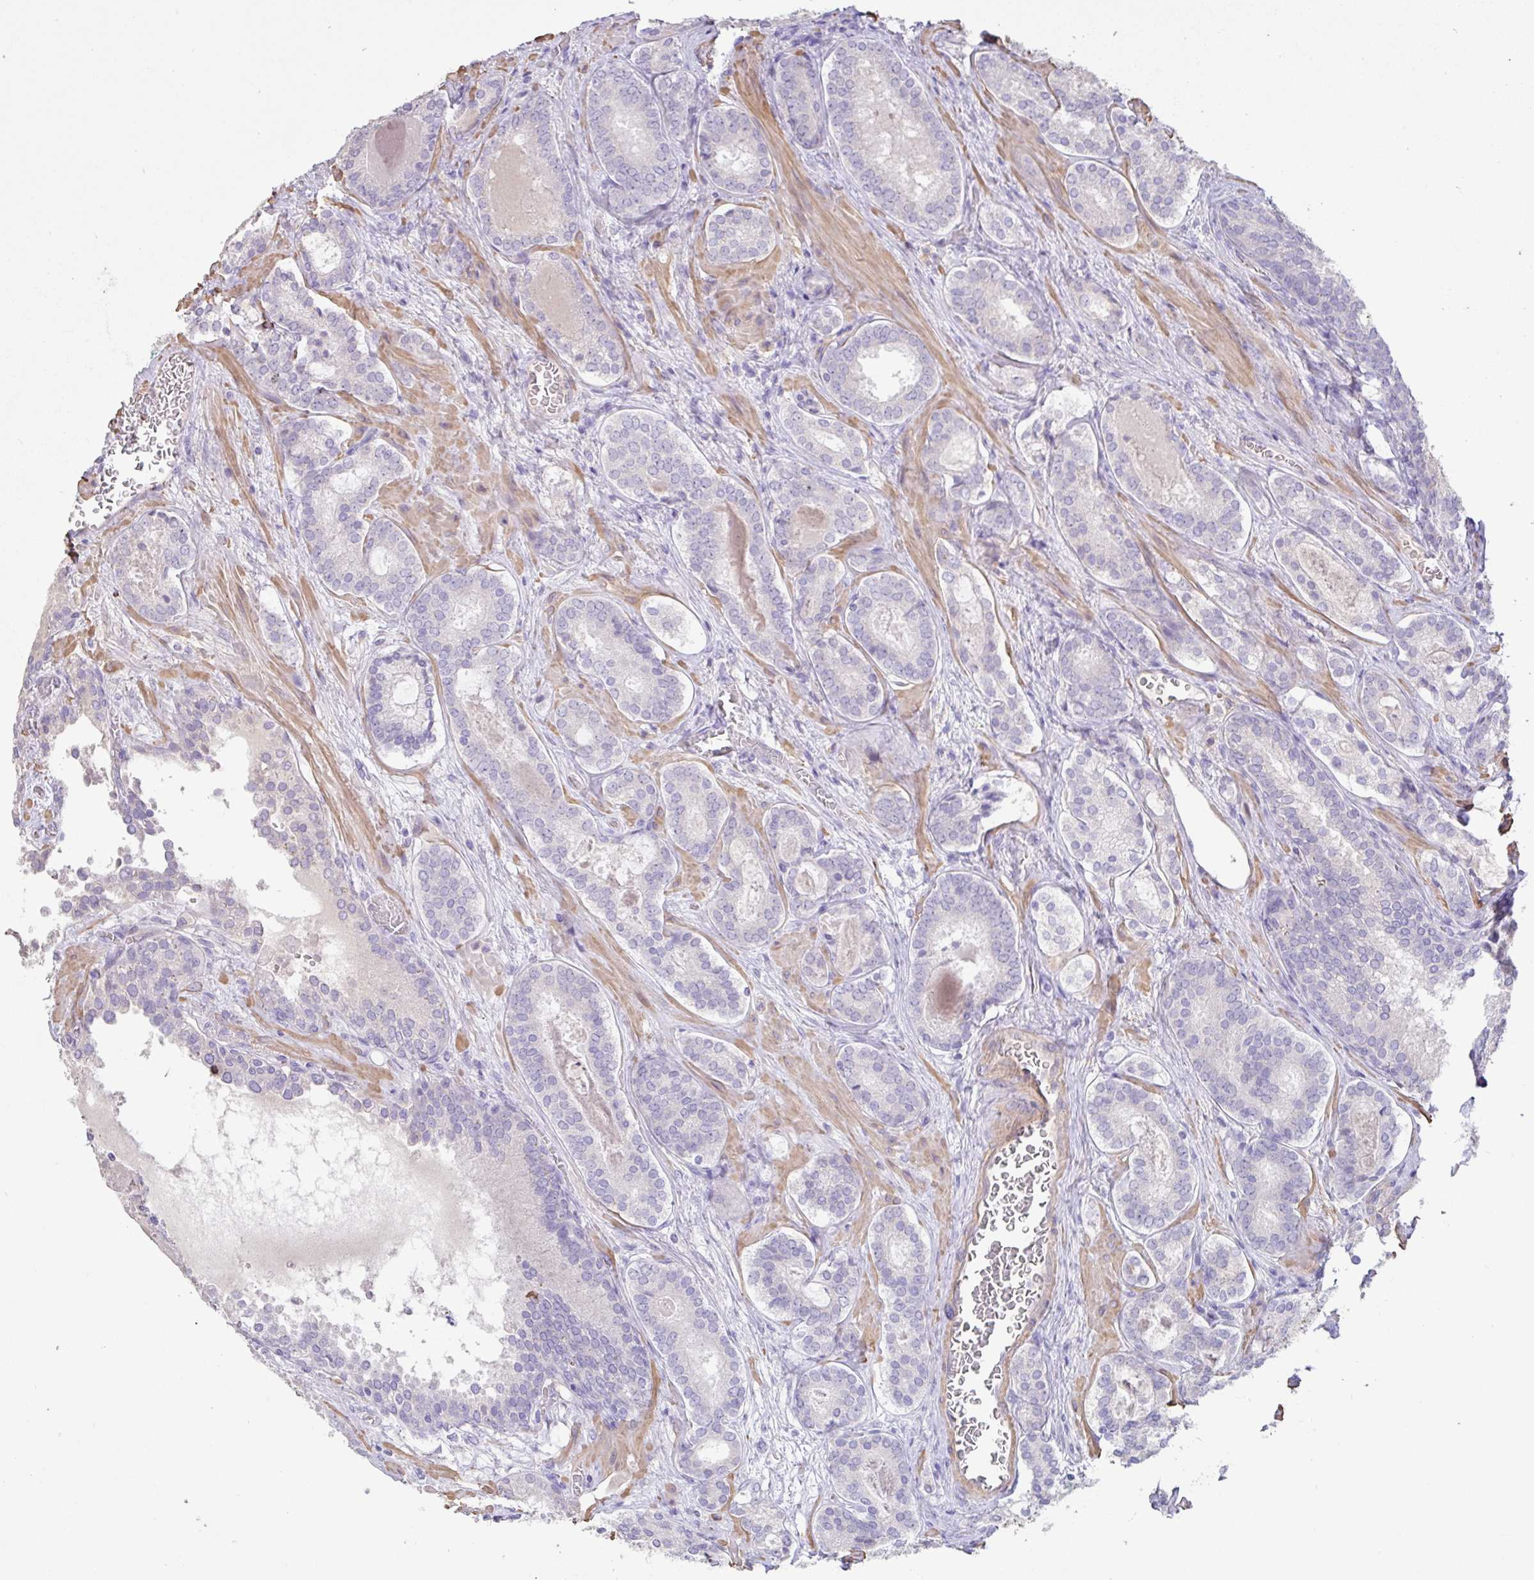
{"staining": {"intensity": "negative", "quantity": "none", "location": "none"}, "tissue": "prostate cancer", "cell_type": "Tumor cells", "image_type": "cancer", "snomed": [{"axis": "morphology", "description": "Adenocarcinoma, Low grade"}, {"axis": "topography", "description": "Prostate"}], "caption": "This is an immunohistochemistry (IHC) histopathology image of low-grade adenocarcinoma (prostate). There is no staining in tumor cells.", "gene": "PYGM", "patient": {"sex": "male", "age": 62}}